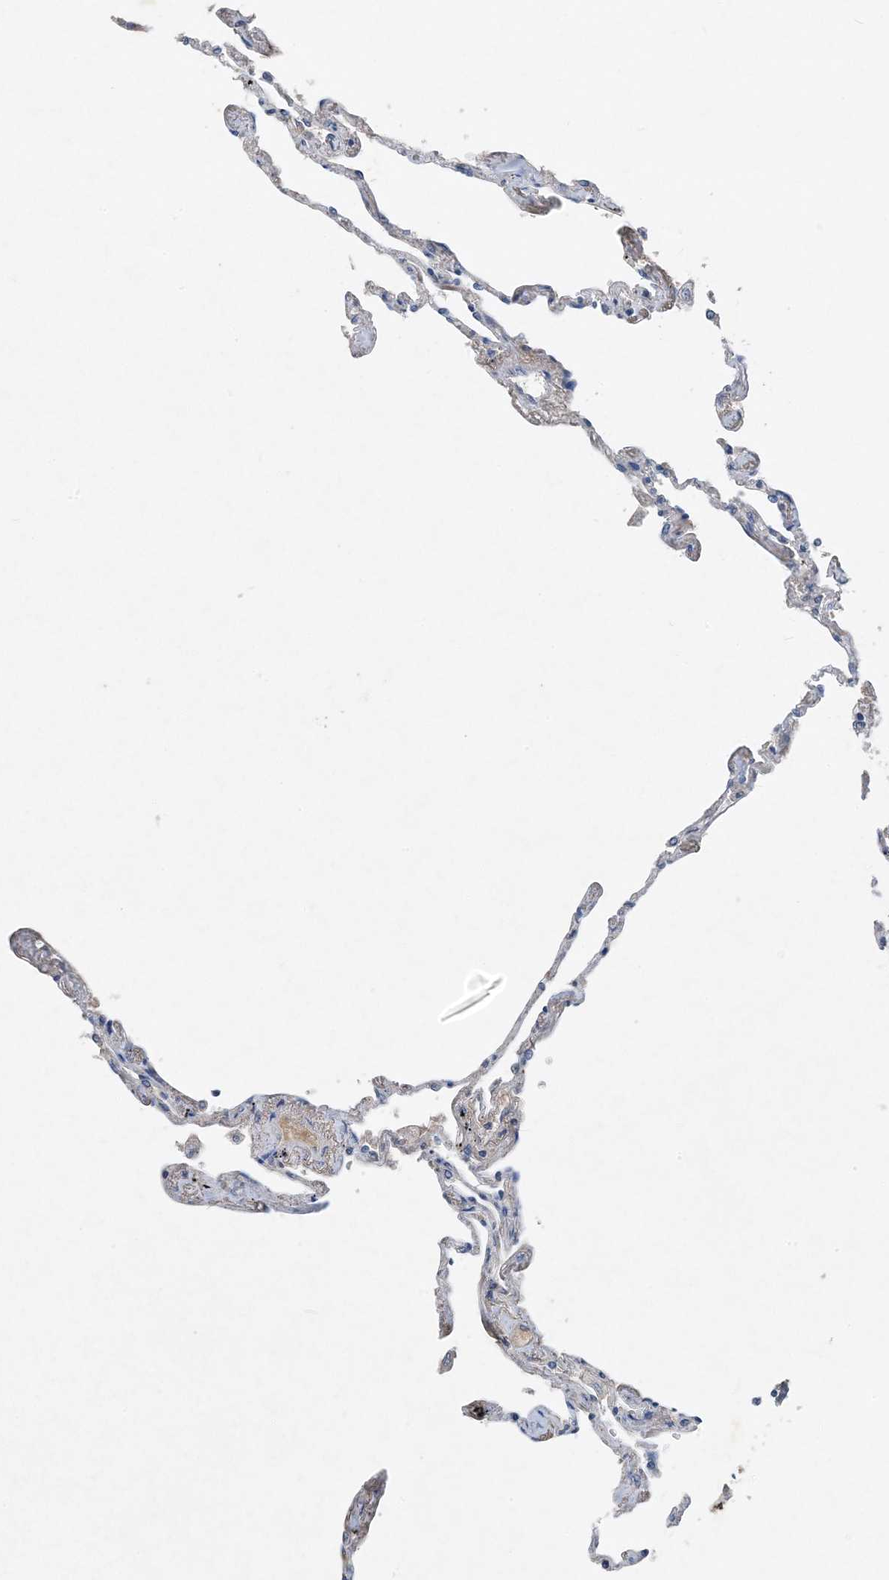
{"staining": {"intensity": "negative", "quantity": "none", "location": "none"}, "tissue": "lung", "cell_type": "Alveolar cells", "image_type": "normal", "snomed": [{"axis": "morphology", "description": "Normal tissue, NOS"}, {"axis": "topography", "description": "Lung"}], "caption": "Lung stained for a protein using immunohistochemistry (IHC) demonstrates no staining alveolar cells.", "gene": "FCN3", "patient": {"sex": "female", "age": 67}}